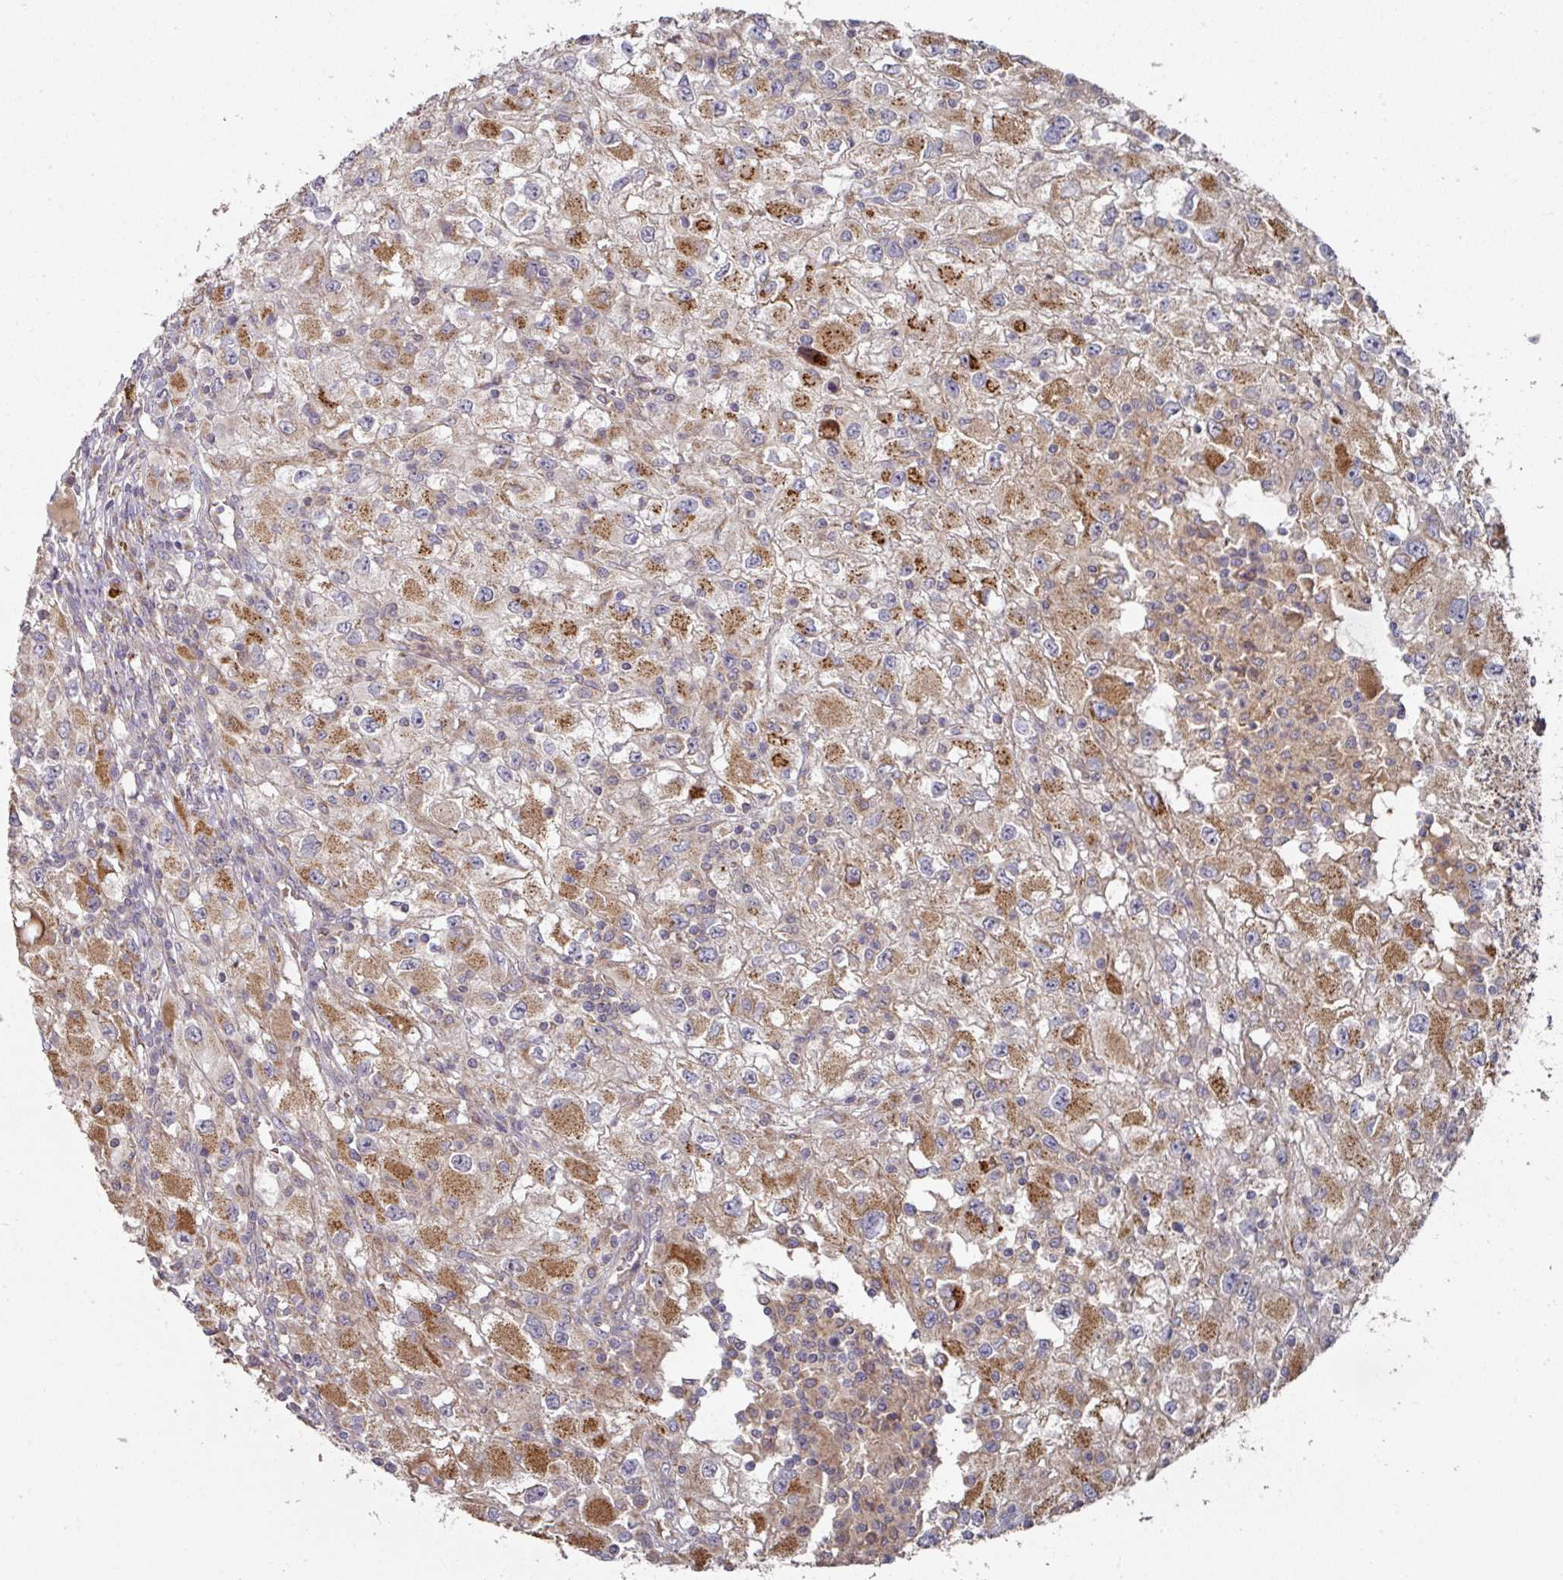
{"staining": {"intensity": "moderate", "quantity": ">75%", "location": "cytoplasmic/membranous"}, "tissue": "renal cancer", "cell_type": "Tumor cells", "image_type": "cancer", "snomed": [{"axis": "morphology", "description": "Adenocarcinoma, NOS"}, {"axis": "topography", "description": "Kidney"}], "caption": "Moderate cytoplasmic/membranous protein staining is appreciated in about >75% of tumor cells in renal adenocarcinoma.", "gene": "DNAJC7", "patient": {"sex": "female", "age": 67}}